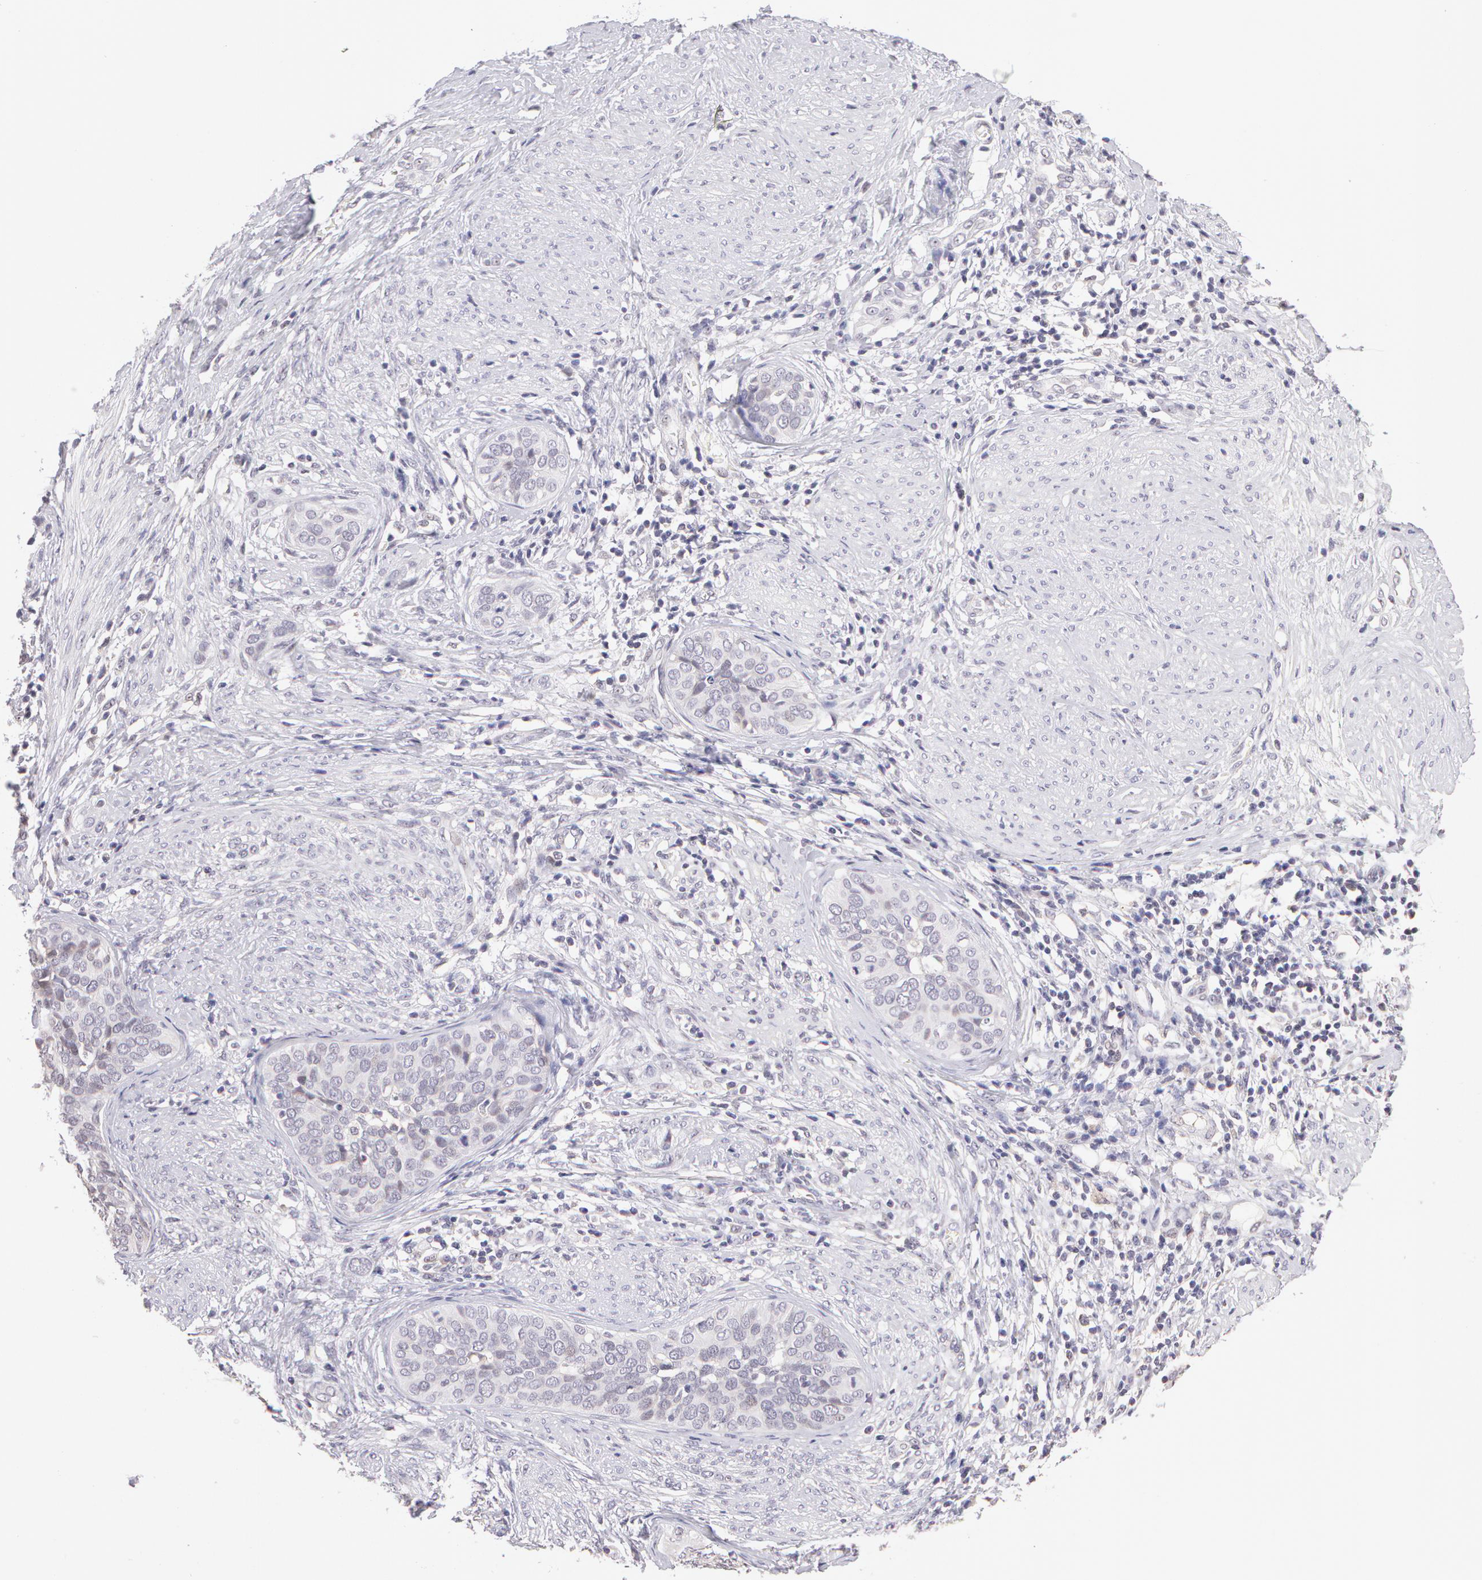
{"staining": {"intensity": "negative", "quantity": "none", "location": "none"}, "tissue": "cervical cancer", "cell_type": "Tumor cells", "image_type": "cancer", "snomed": [{"axis": "morphology", "description": "Squamous cell carcinoma, NOS"}, {"axis": "topography", "description": "Cervix"}], "caption": "DAB immunohistochemical staining of human squamous cell carcinoma (cervical) demonstrates no significant staining in tumor cells.", "gene": "ZNF597", "patient": {"sex": "female", "age": 31}}